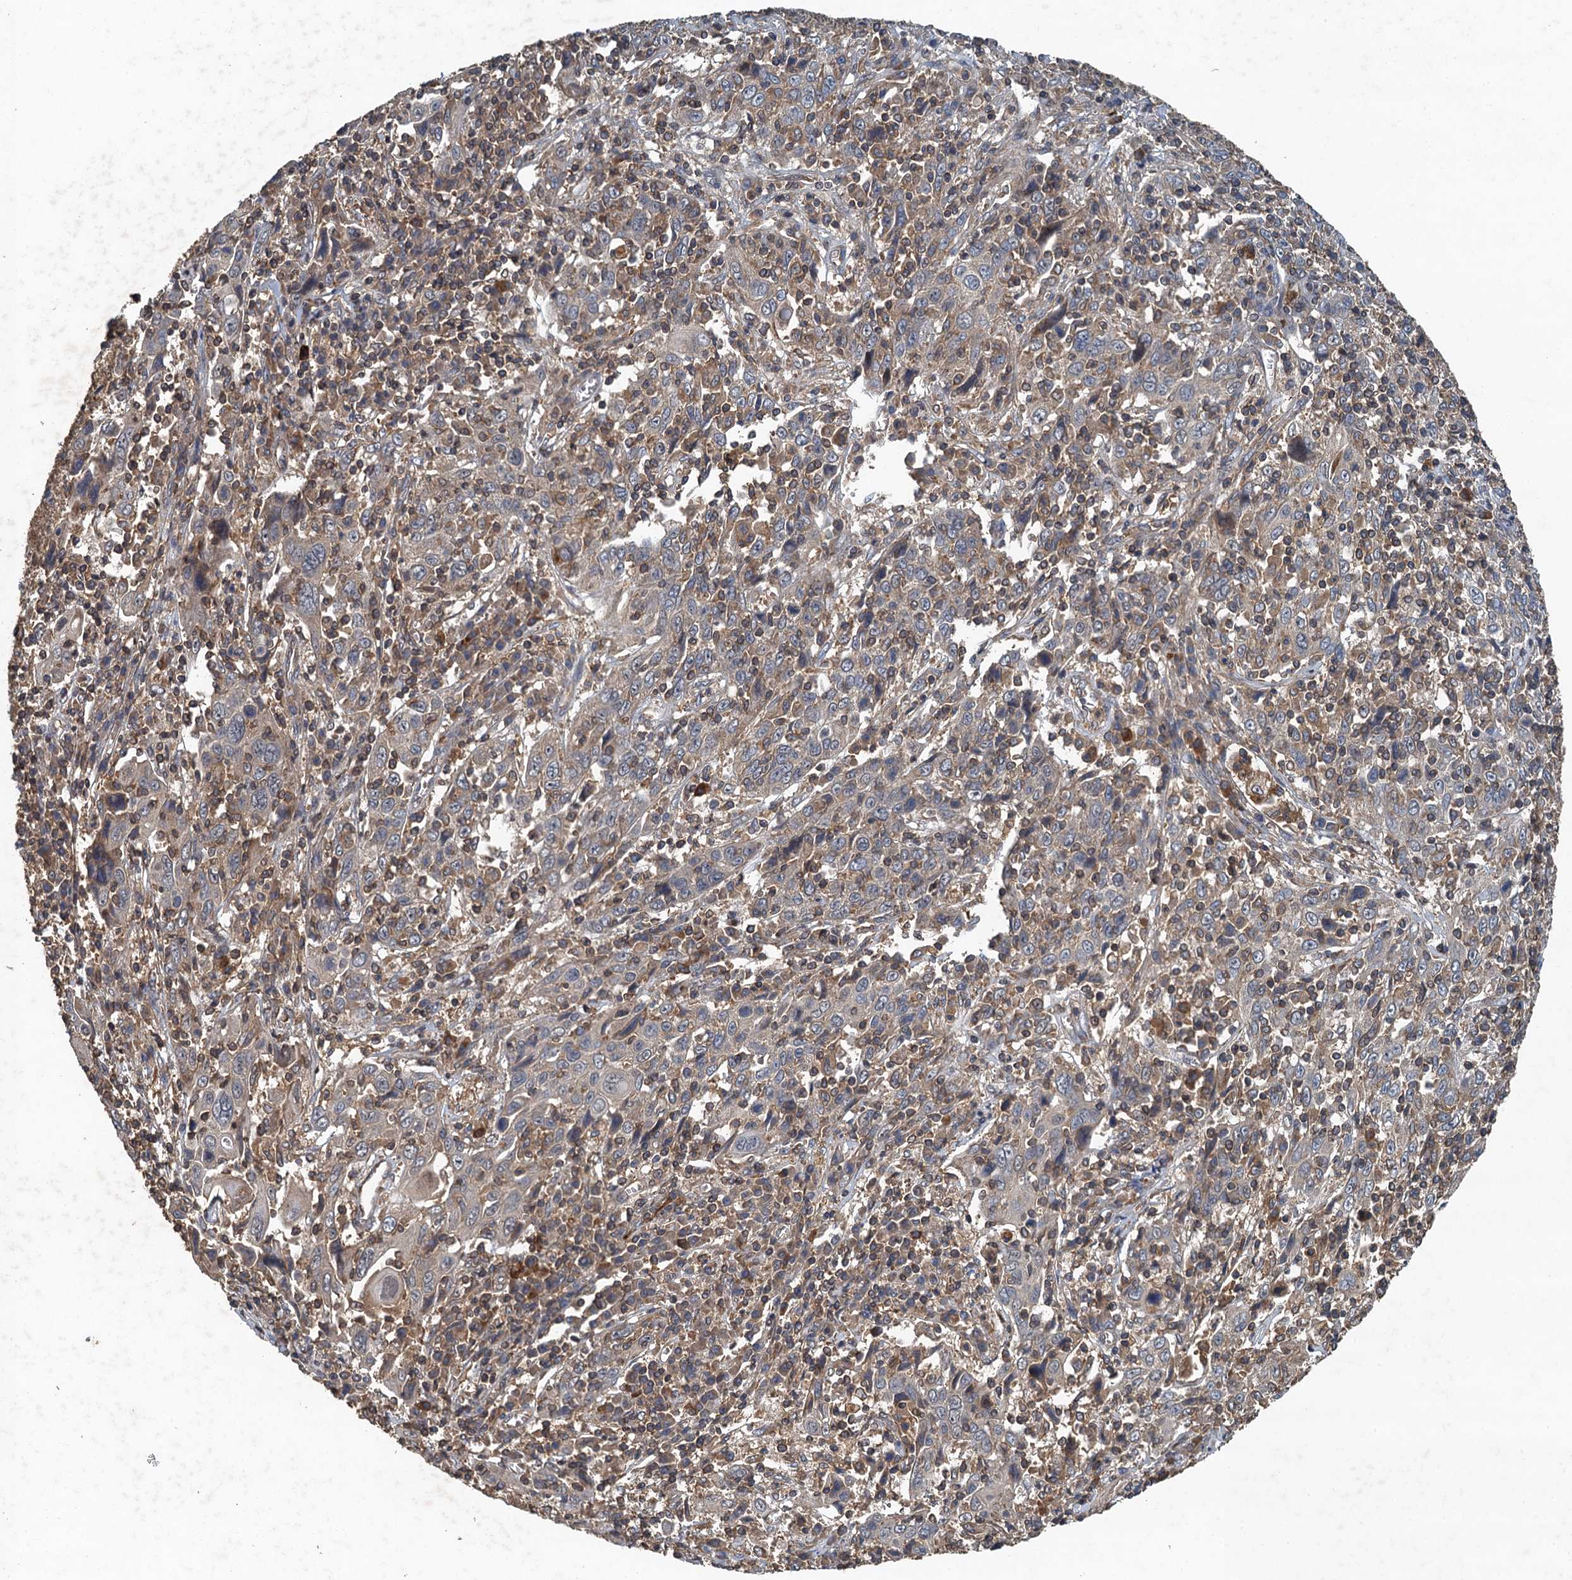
{"staining": {"intensity": "weak", "quantity": "<25%", "location": "cytoplasmic/membranous"}, "tissue": "cervical cancer", "cell_type": "Tumor cells", "image_type": "cancer", "snomed": [{"axis": "morphology", "description": "Squamous cell carcinoma, NOS"}, {"axis": "topography", "description": "Cervix"}], "caption": "The histopathology image displays no staining of tumor cells in squamous cell carcinoma (cervical).", "gene": "BORCS5", "patient": {"sex": "female", "age": 46}}